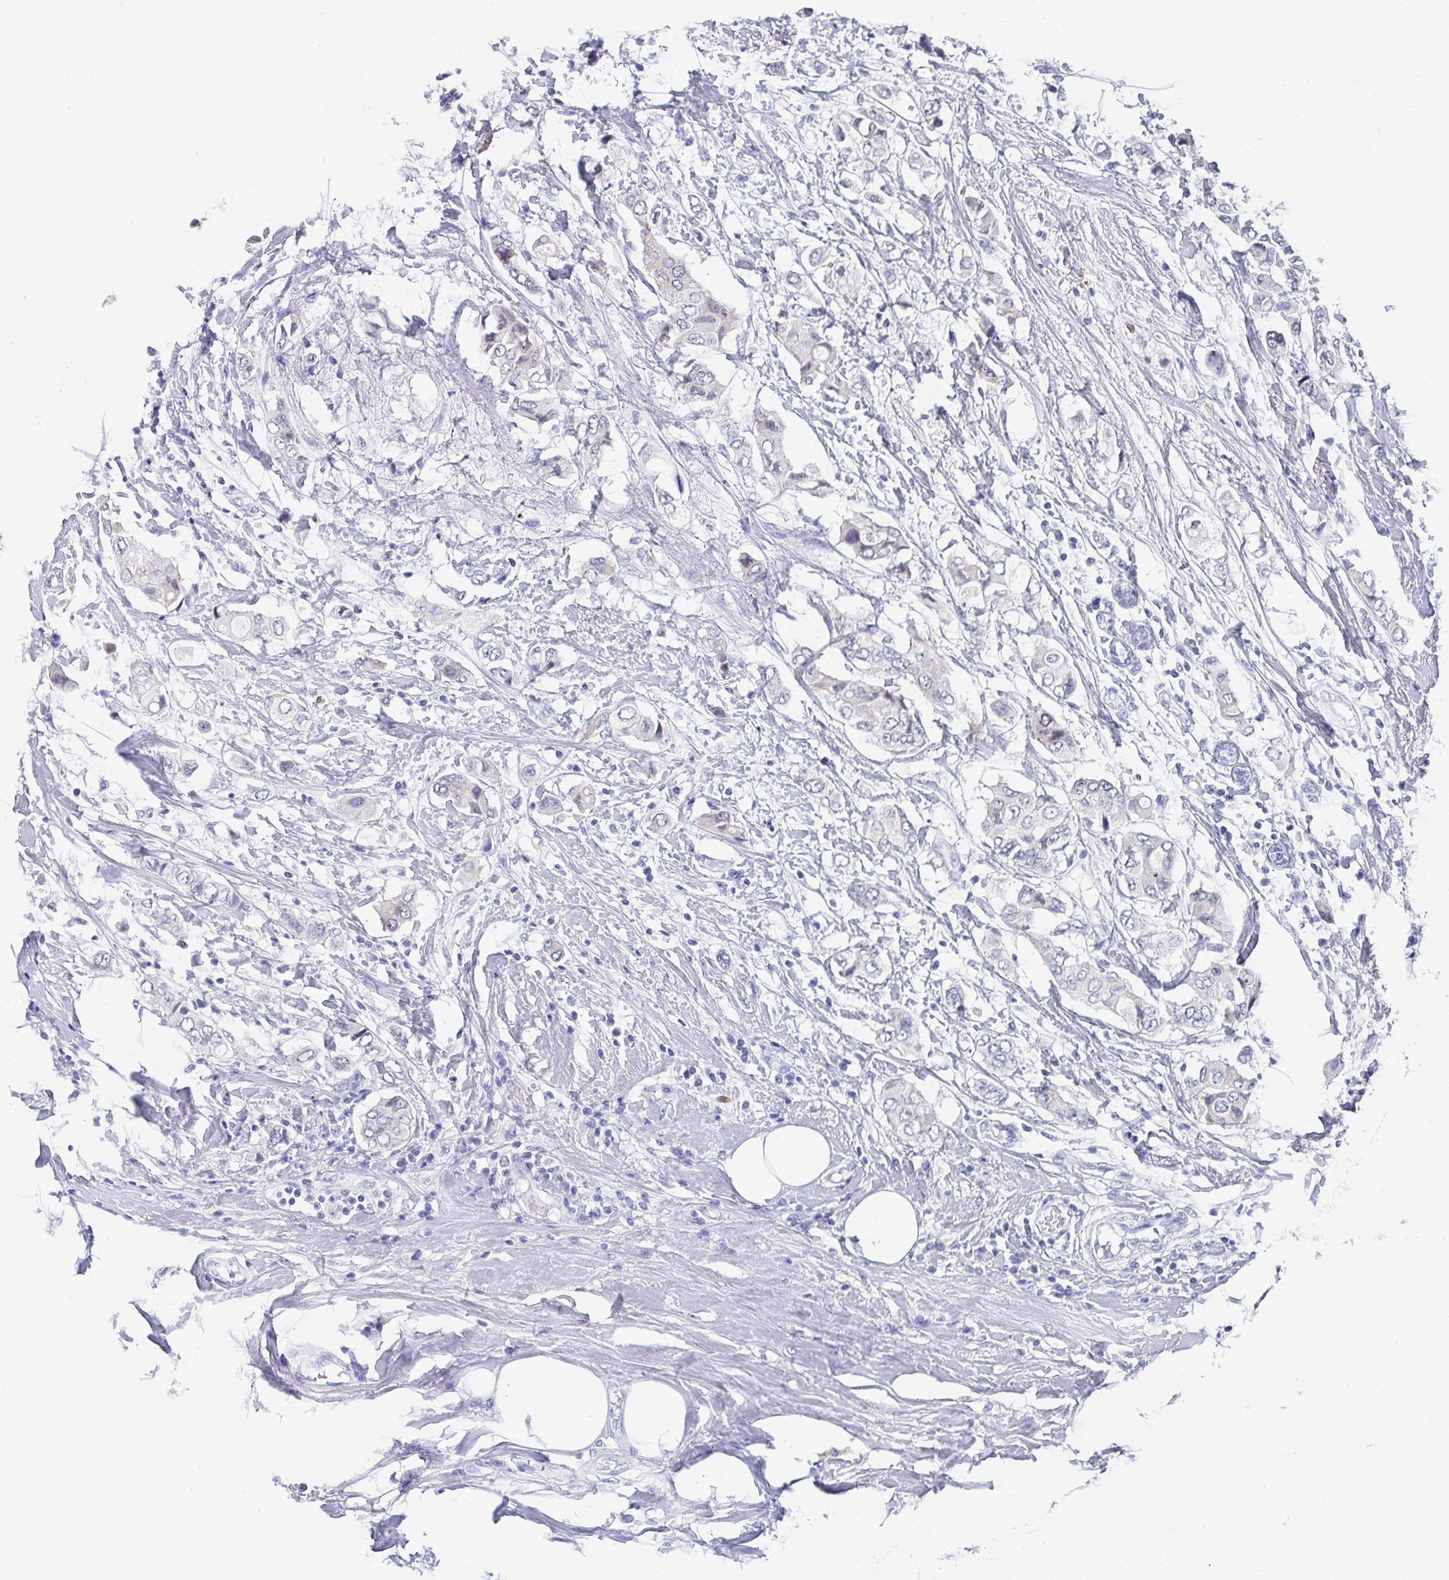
{"staining": {"intensity": "negative", "quantity": "none", "location": "none"}, "tissue": "breast cancer", "cell_type": "Tumor cells", "image_type": "cancer", "snomed": [{"axis": "morphology", "description": "Lobular carcinoma"}, {"axis": "topography", "description": "Breast"}], "caption": "A photomicrograph of human breast lobular carcinoma is negative for staining in tumor cells.", "gene": "TNFRSF8", "patient": {"sex": "female", "age": 51}}